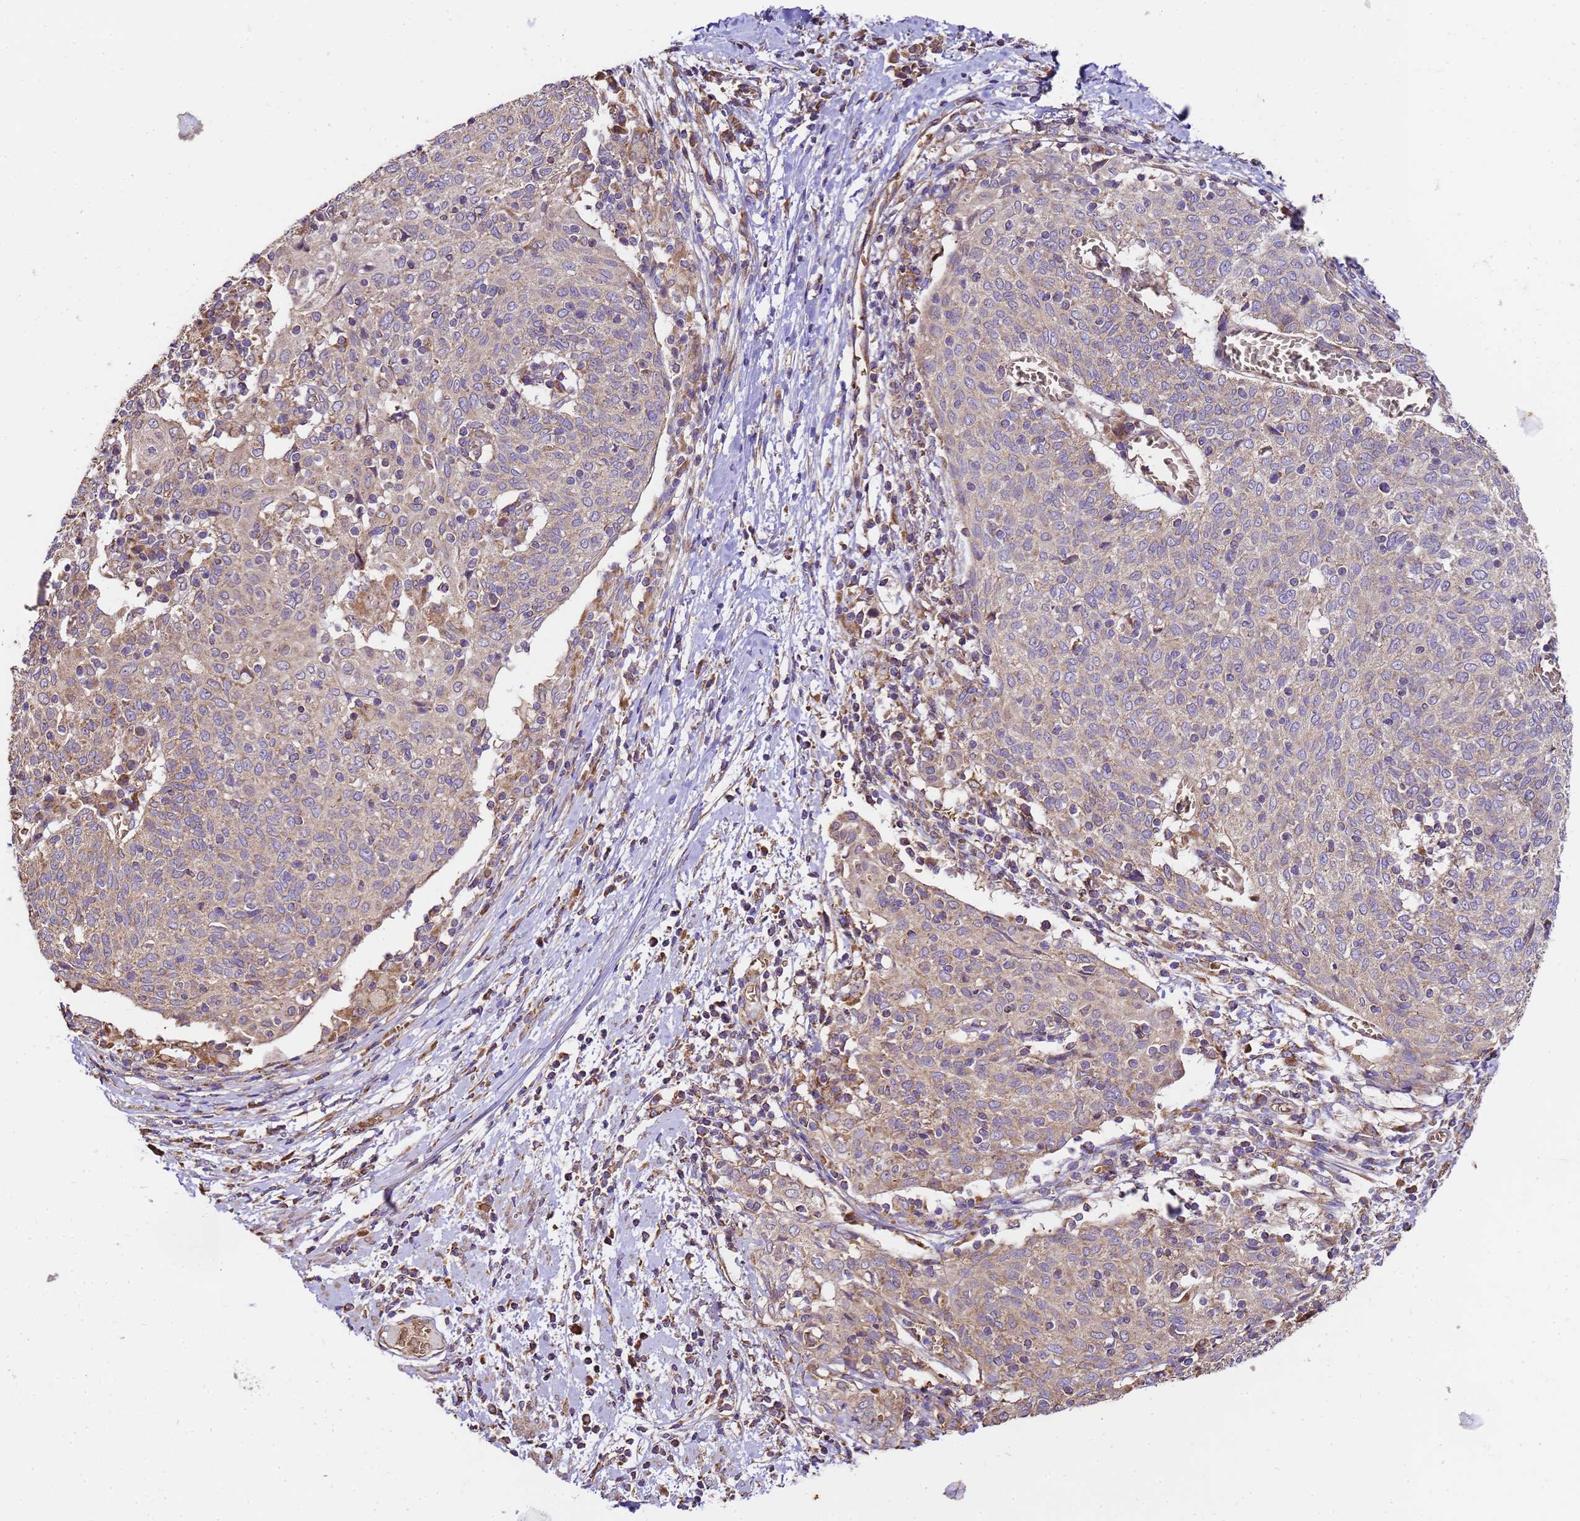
{"staining": {"intensity": "weak", "quantity": "25%-75%", "location": "cytoplasmic/membranous"}, "tissue": "cervical cancer", "cell_type": "Tumor cells", "image_type": "cancer", "snomed": [{"axis": "morphology", "description": "Squamous cell carcinoma, NOS"}, {"axis": "topography", "description": "Cervix"}], "caption": "Protein staining demonstrates weak cytoplasmic/membranous staining in approximately 25%-75% of tumor cells in cervical cancer.", "gene": "LRRIQ1", "patient": {"sex": "female", "age": 52}}